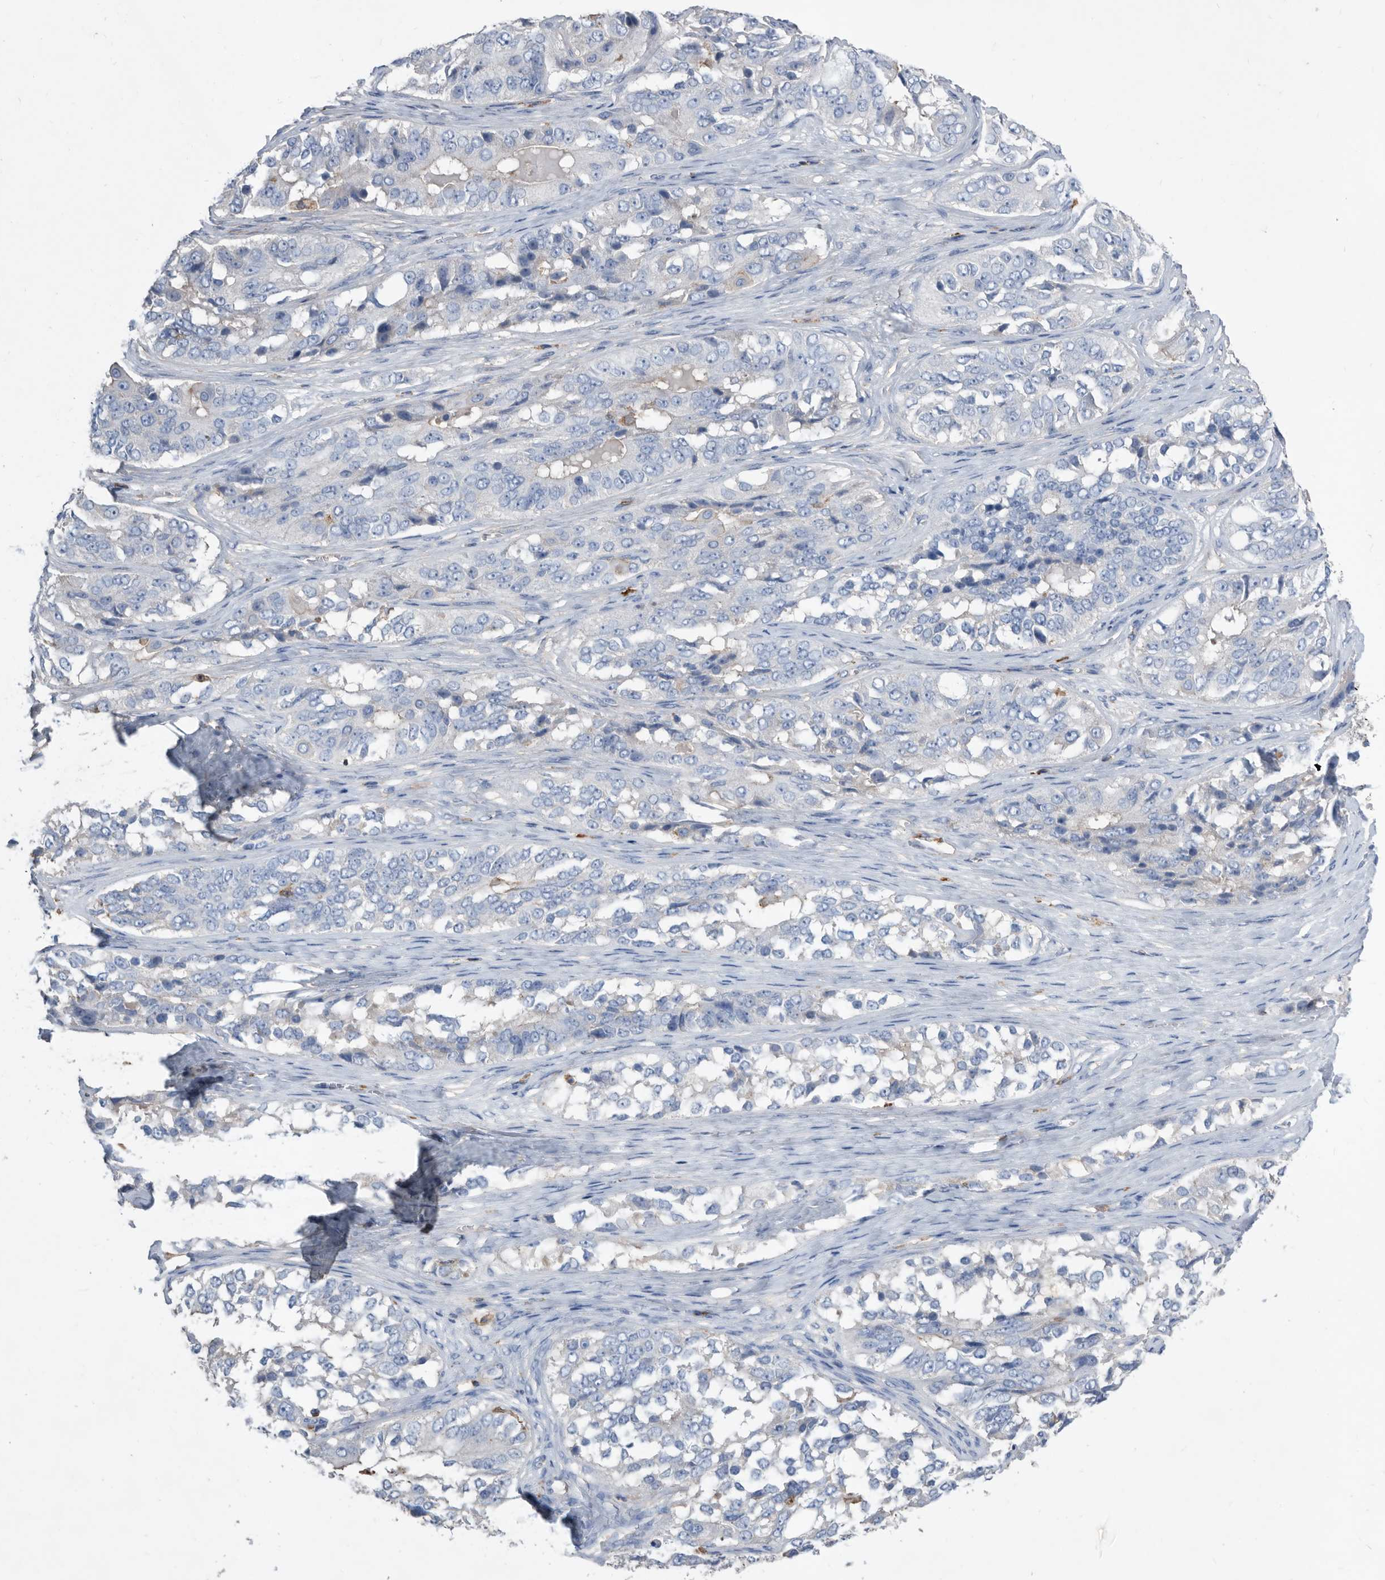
{"staining": {"intensity": "negative", "quantity": "none", "location": "none"}, "tissue": "ovarian cancer", "cell_type": "Tumor cells", "image_type": "cancer", "snomed": [{"axis": "morphology", "description": "Carcinoma, endometroid"}, {"axis": "topography", "description": "Ovary"}], "caption": "The histopathology image exhibits no staining of tumor cells in endometroid carcinoma (ovarian).", "gene": "MS4A4A", "patient": {"sex": "female", "age": 51}}